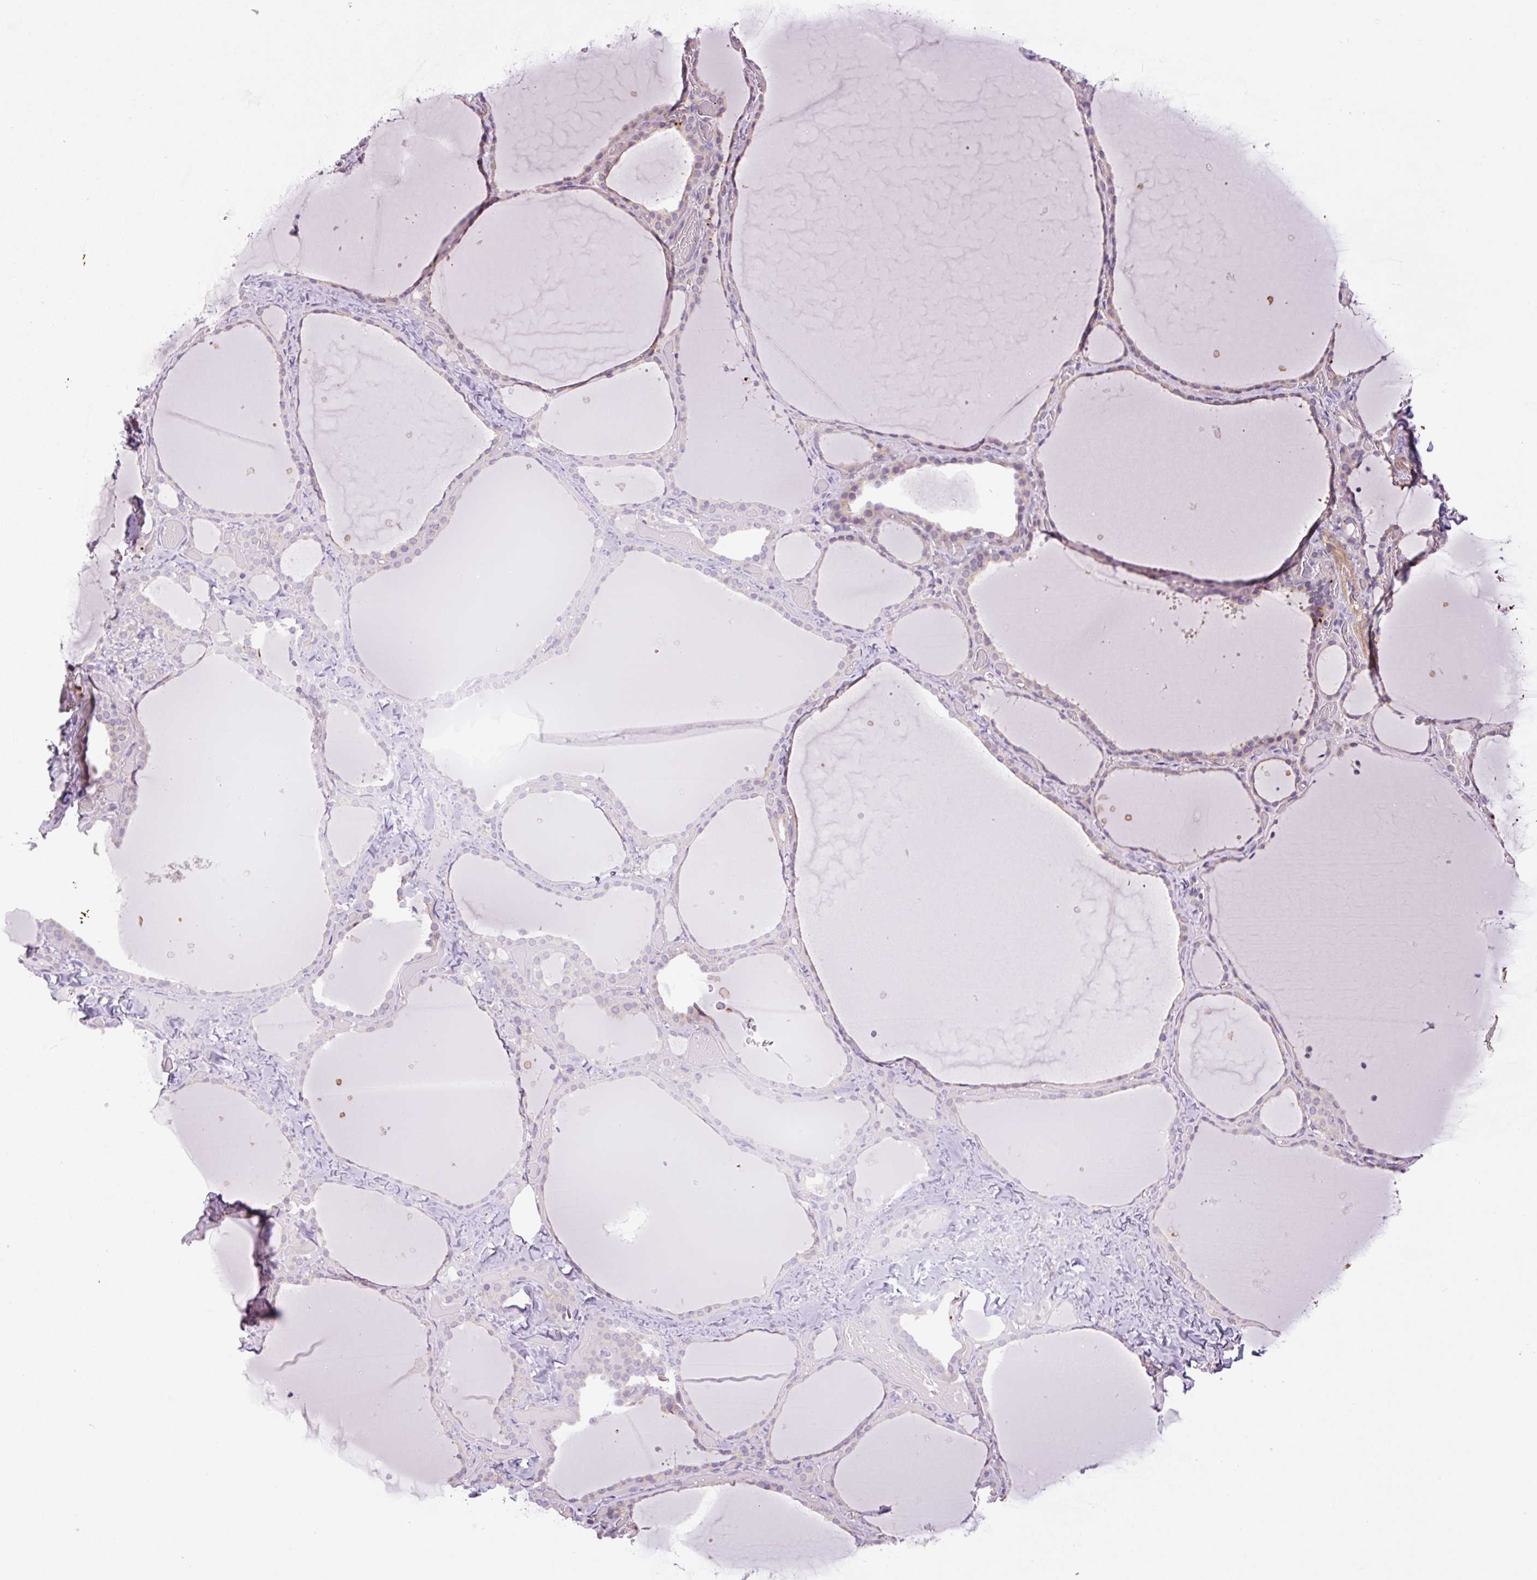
{"staining": {"intensity": "weak", "quantity": "25%-75%", "location": "cytoplasmic/membranous"}, "tissue": "thyroid gland", "cell_type": "Glandular cells", "image_type": "normal", "snomed": [{"axis": "morphology", "description": "Normal tissue, NOS"}, {"axis": "topography", "description": "Thyroid gland"}], "caption": "Immunohistochemical staining of normal human thyroid gland reveals low levels of weak cytoplasmic/membranous expression in about 25%-75% of glandular cells. (DAB (3,3'-diaminobenzidine) IHC, brown staining for protein, blue staining for nuclei).", "gene": "KIFC1", "patient": {"sex": "female", "age": 36}}